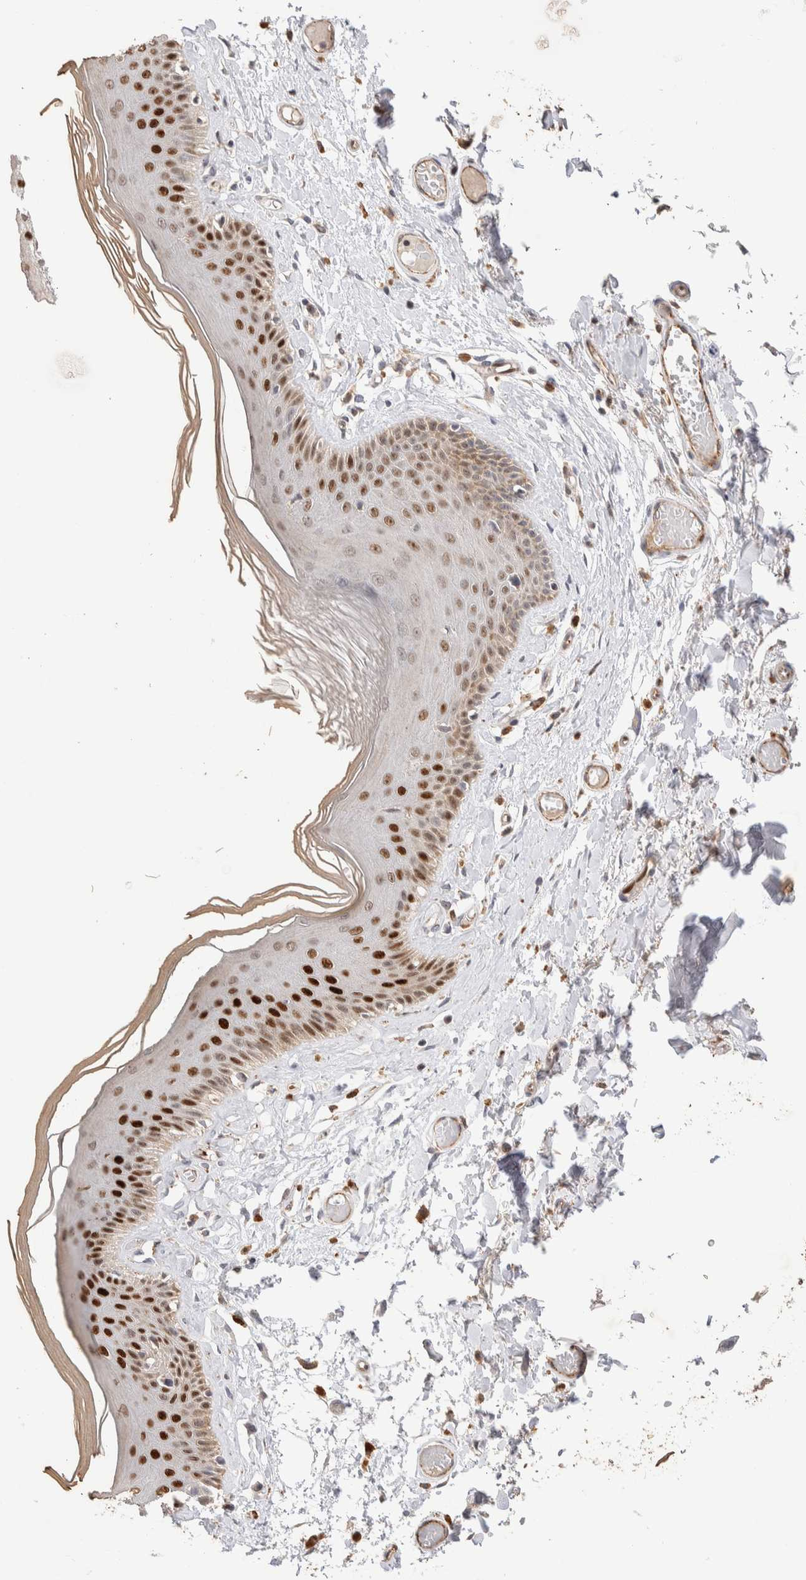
{"staining": {"intensity": "strong", "quantity": ">75%", "location": "nuclear"}, "tissue": "skin", "cell_type": "Epidermal cells", "image_type": "normal", "snomed": [{"axis": "morphology", "description": "Normal tissue, NOS"}, {"axis": "topography", "description": "Vulva"}], "caption": "Immunohistochemical staining of unremarkable human skin displays strong nuclear protein positivity in about >75% of epidermal cells. The staining was performed using DAB (3,3'-diaminobenzidine), with brown indicating positive protein expression. Nuclei are stained blue with hematoxylin.", "gene": "NSMAF", "patient": {"sex": "female", "age": 73}}